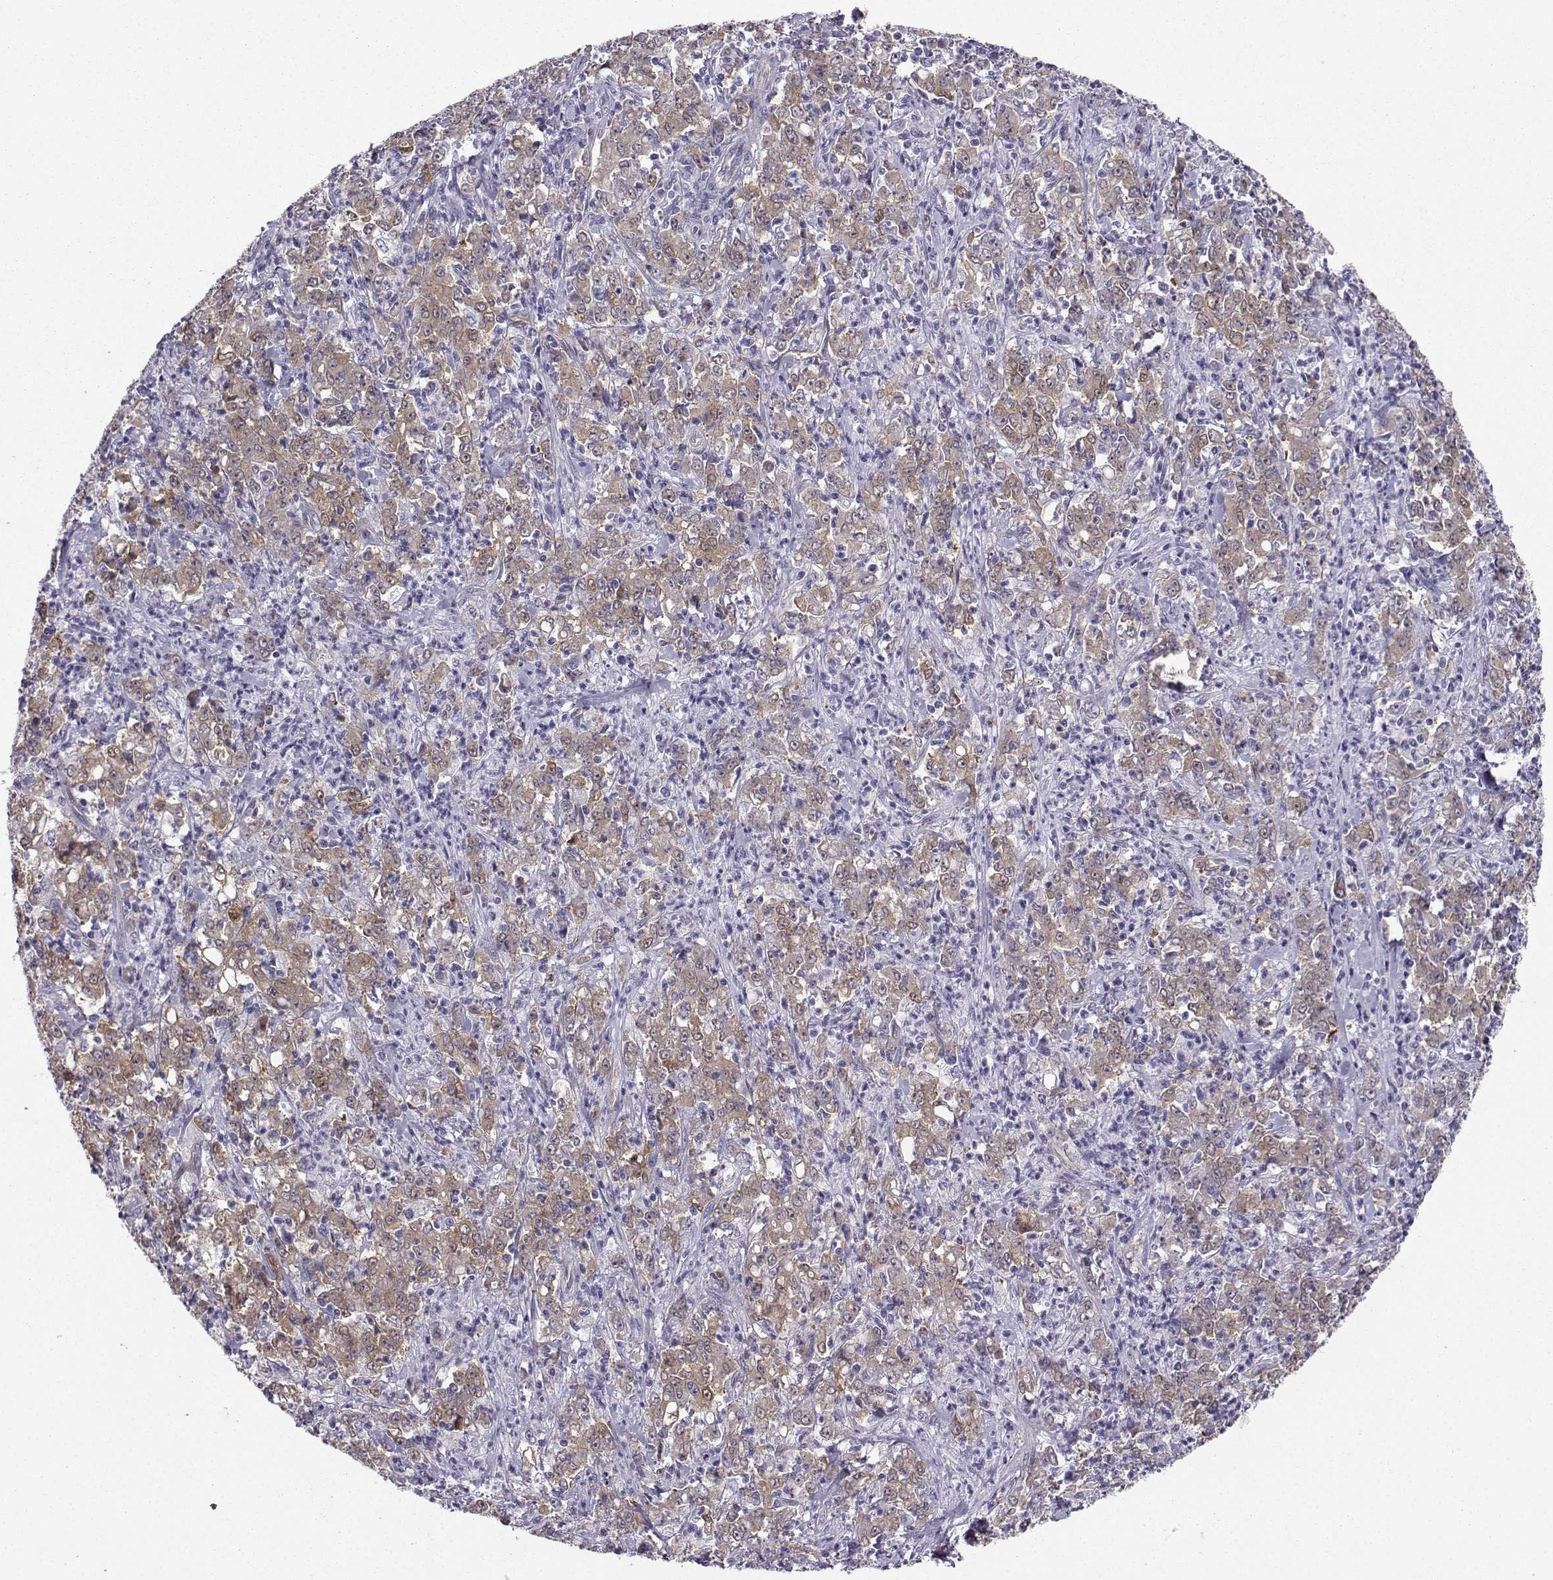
{"staining": {"intensity": "weak", "quantity": ">75%", "location": "cytoplasmic/membranous"}, "tissue": "stomach cancer", "cell_type": "Tumor cells", "image_type": "cancer", "snomed": [{"axis": "morphology", "description": "Adenocarcinoma, NOS"}, {"axis": "topography", "description": "Stomach, lower"}], "caption": "This is an image of immunohistochemistry (IHC) staining of stomach cancer (adenocarcinoma), which shows weak staining in the cytoplasmic/membranous of tumor cells.", "gene": "NQO1", "patient": {"sex": "female", "age": 71}}